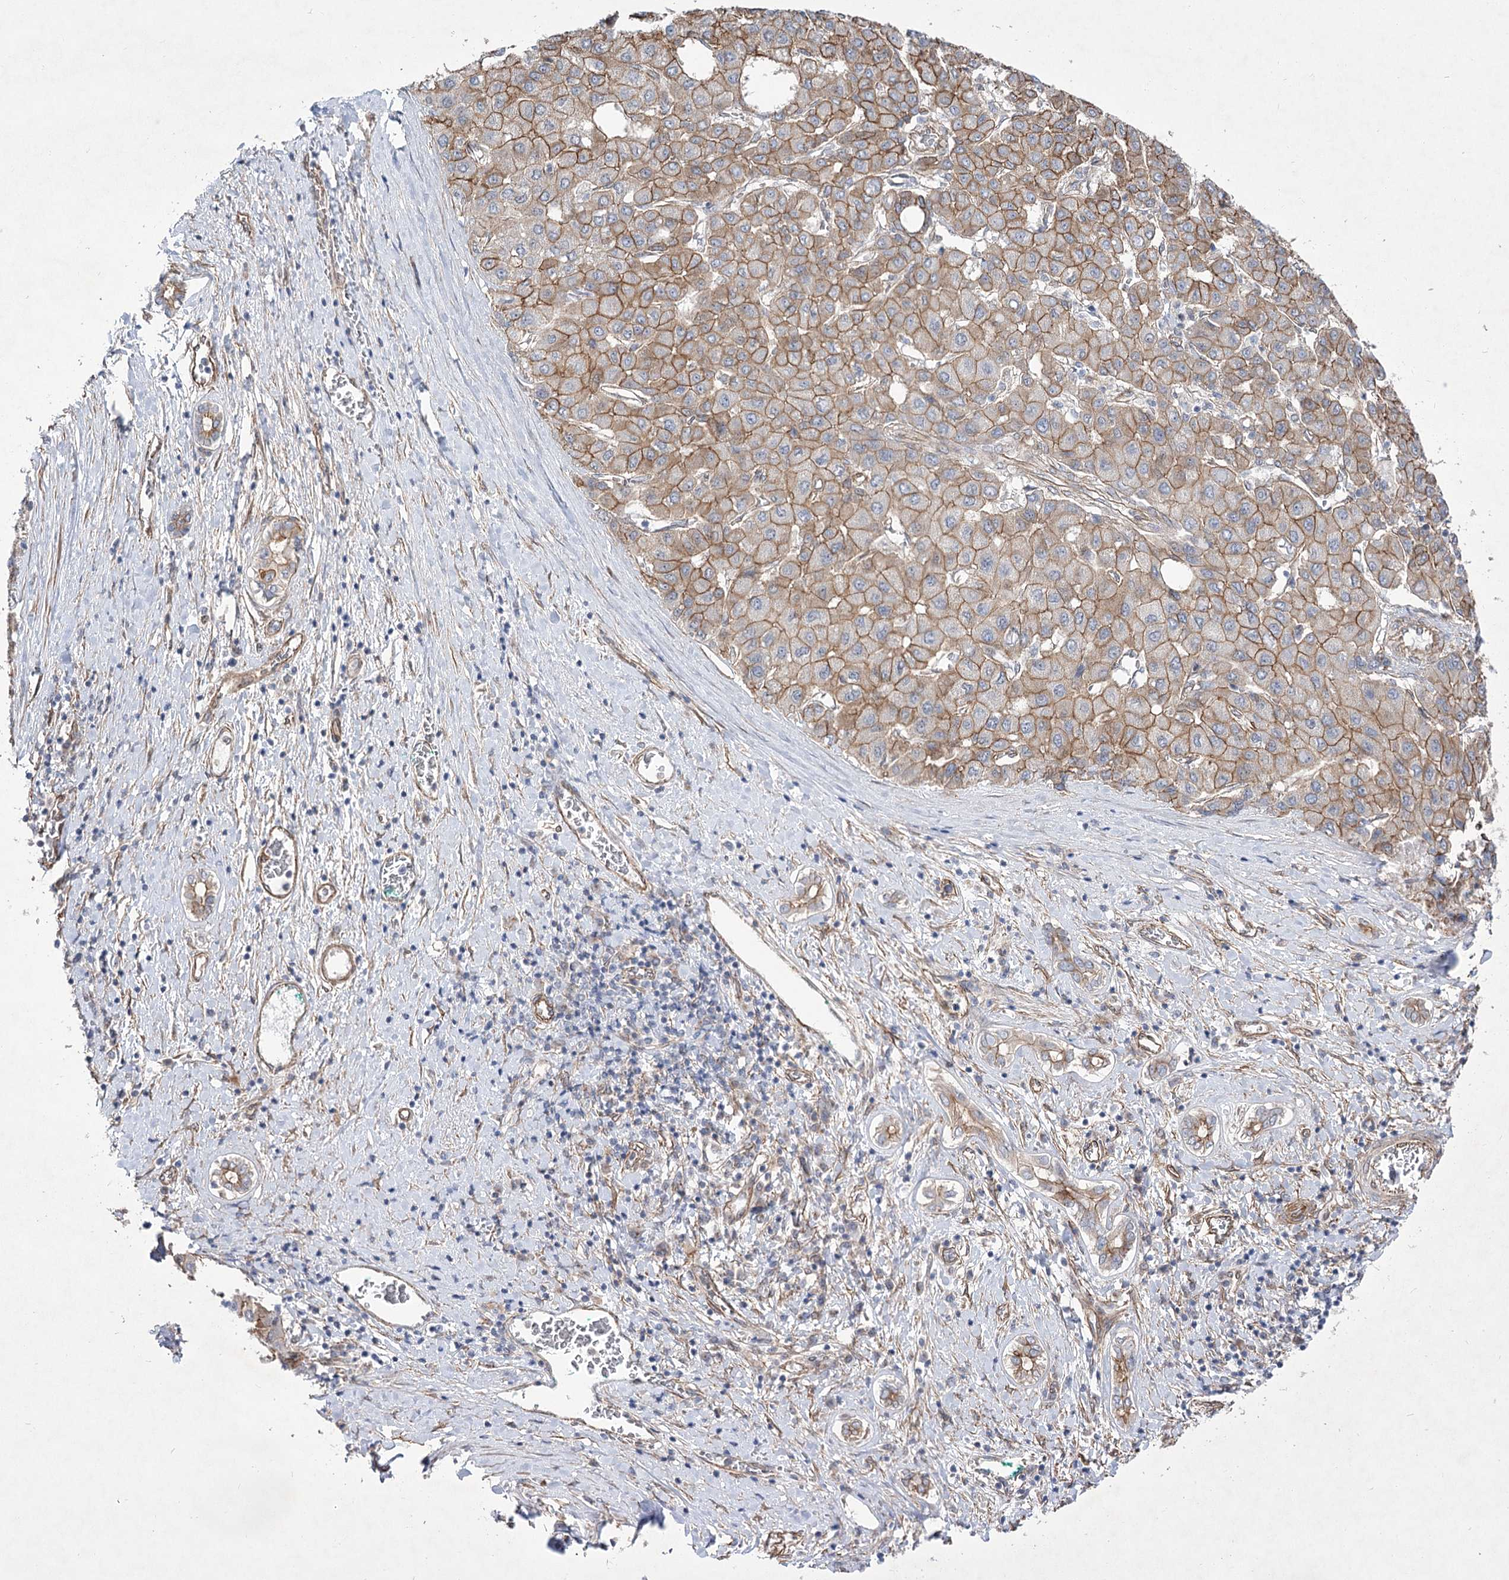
{"staining": {"intensity": "moderate", "quantity": ">75%", "location": "cytoplasmic/membranous"}, "tissue": "liver cancer", "cell_type": "Tumor cells", "image_type": "cancer", "snomed": [{"axis": "morphology", "description": "Carcinoma, Hepatocellular, NOS"}, {"axis": "topography", "description": "Liver"}], "caption": "Immunohistochemistry photomicrograph of neoplastic tissue: human liver cancer stained using IHC exhibits medium levels of moderate protein expression localized specifically in the cytoplasmic/membranous of tumor cells, appearing as a cytoplasmic/membranous brown color.", "gene": "SH3BP5L", "patient": {"sex": "male", "age": 65}}